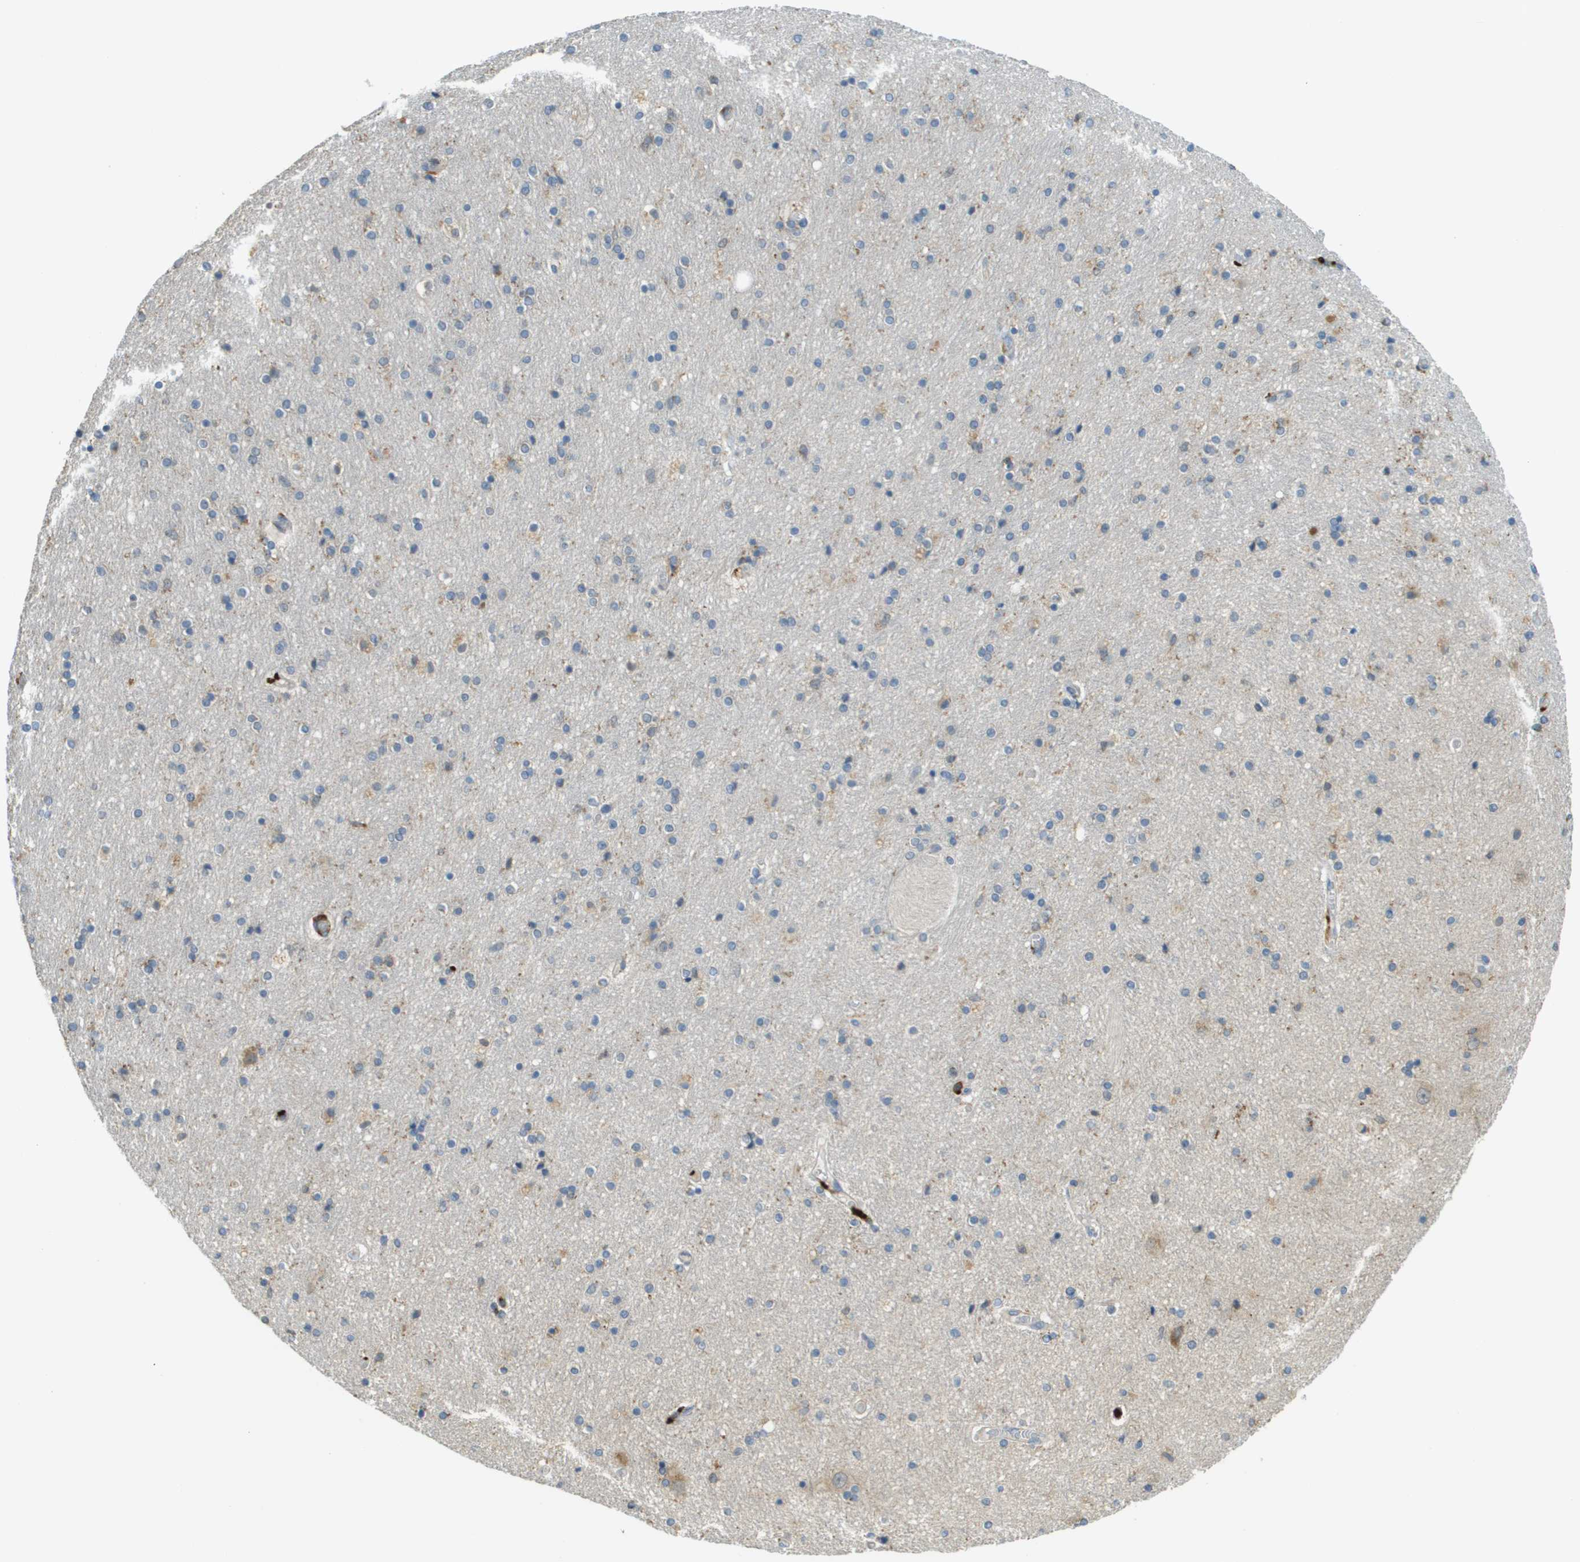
{"staining": {"intensity": "moderate", "quantity": "<25%", "location": "cytoplasmic/membranous"}, "tissue": "hippocampus", "cell_type": "Glial cells", "image_type": "normal", "snomed": [{"axis": "morphology", "description": "Normal tissue, NOS"}, {"axis": "topography", "description": "Hippocampus"}], "caption": "Glial cells demonstrate low levels of moderate cytoplasmic/membranous expression in approximately <25% of cells in normal hippocampus. (Stains: DAB (3,3'-diaminobenzidine) in brown, nuclei in blue, Microscopy: brightfield microscopy at high magnification).", "gene": "PLBD2", "patient": {"sex": "female", "age": 54}}